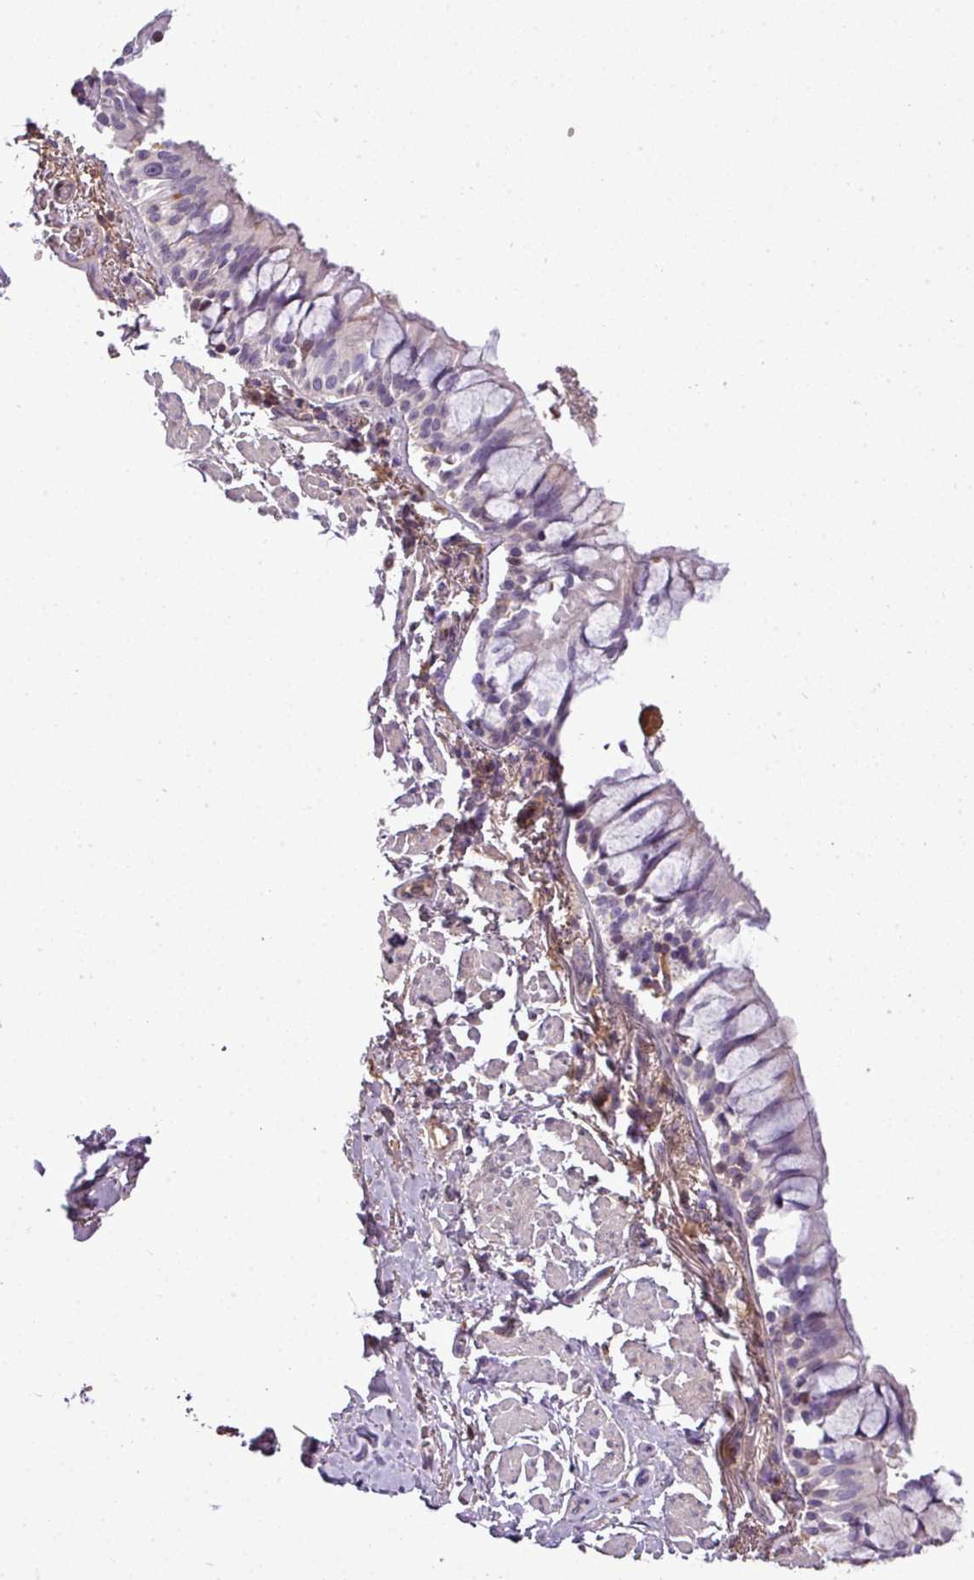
{"staining": {"intensity": "weak", "quantity": "<25%", "location": "cytoplasmic/membranous,nuclear"}, "tissue": "bronchus", "cell_type": "Respiratory epithelial cells", "image_type": "normal", "snomed": [{"axis": "morphology", "description": "Normal tissue, NOS"}, {"axis": "topography", "description": "Bronchus"}], "caption": "Respiratory epithelial cells are negative for protein expression in normal human bronchus. (DAB (3,3'-diaminobenzidine) immunohistochemistry (IHC) with hematoxylin counter stain).", "gene": "C4A", "patient": {"sex": "male", "age": 70}}